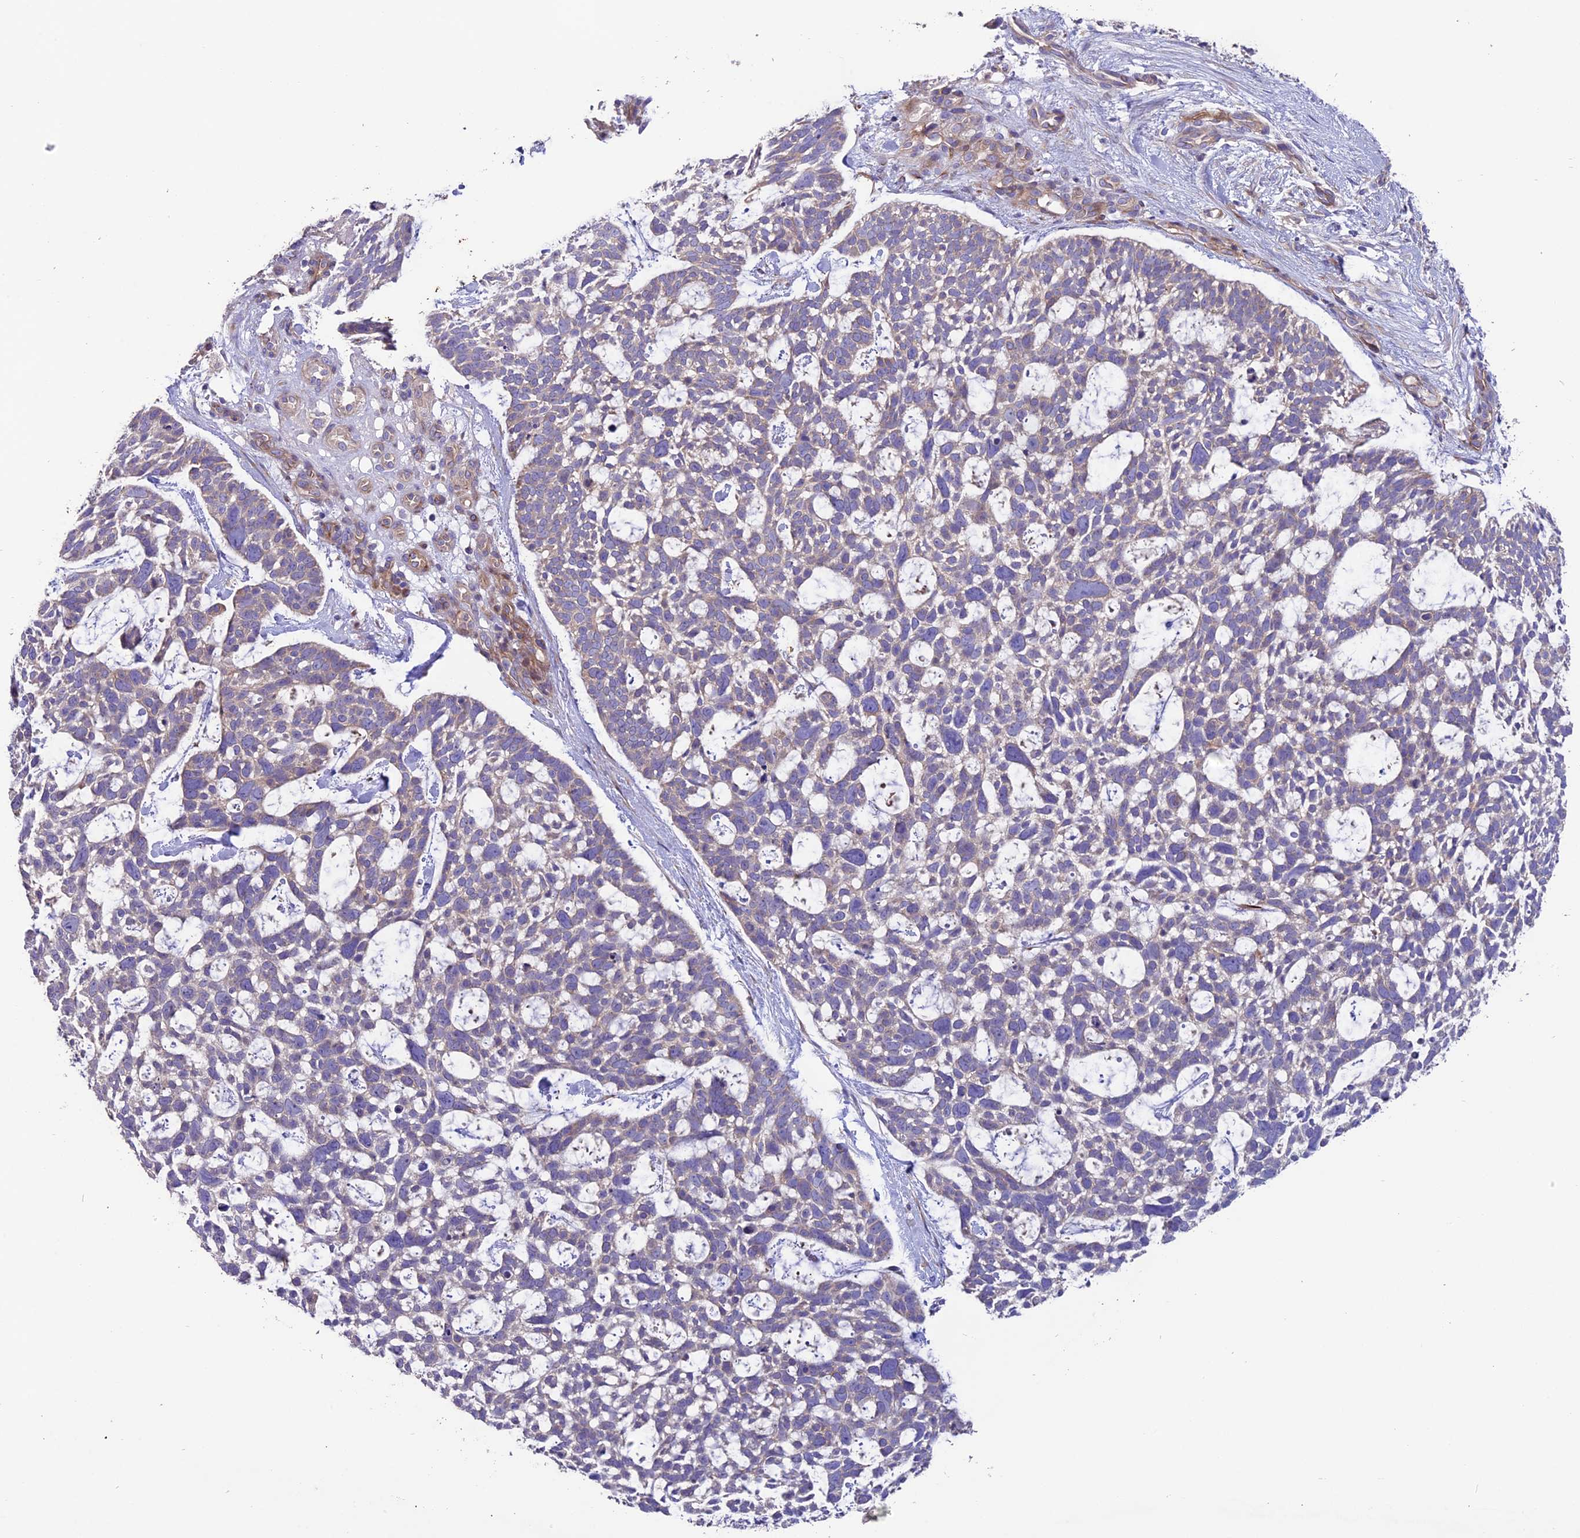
{"staining": {"intensity": "moderate", "quantity": "25%-75%", "location": "cytoplasmic/membranous"}, "tissue": "skin cancer", "cell_type": "Tumor cells", "image_type": "cancer", "snomed": [{"axis": "morphology", "description": "Basal cell carcinoma"}, {"axis": "topography", "description": "Skin"}], "caption": "Skin basal cell carcinoma stained with DAB (3,3'-diaminobenzidine) immunohistochemistry shows medium levels of moderate cytoplasmic/membranous staining in approximately 25%-75% of tumor cells.", "gene": "CD99L2", "patient": {"sex": "male", "age": 88}}